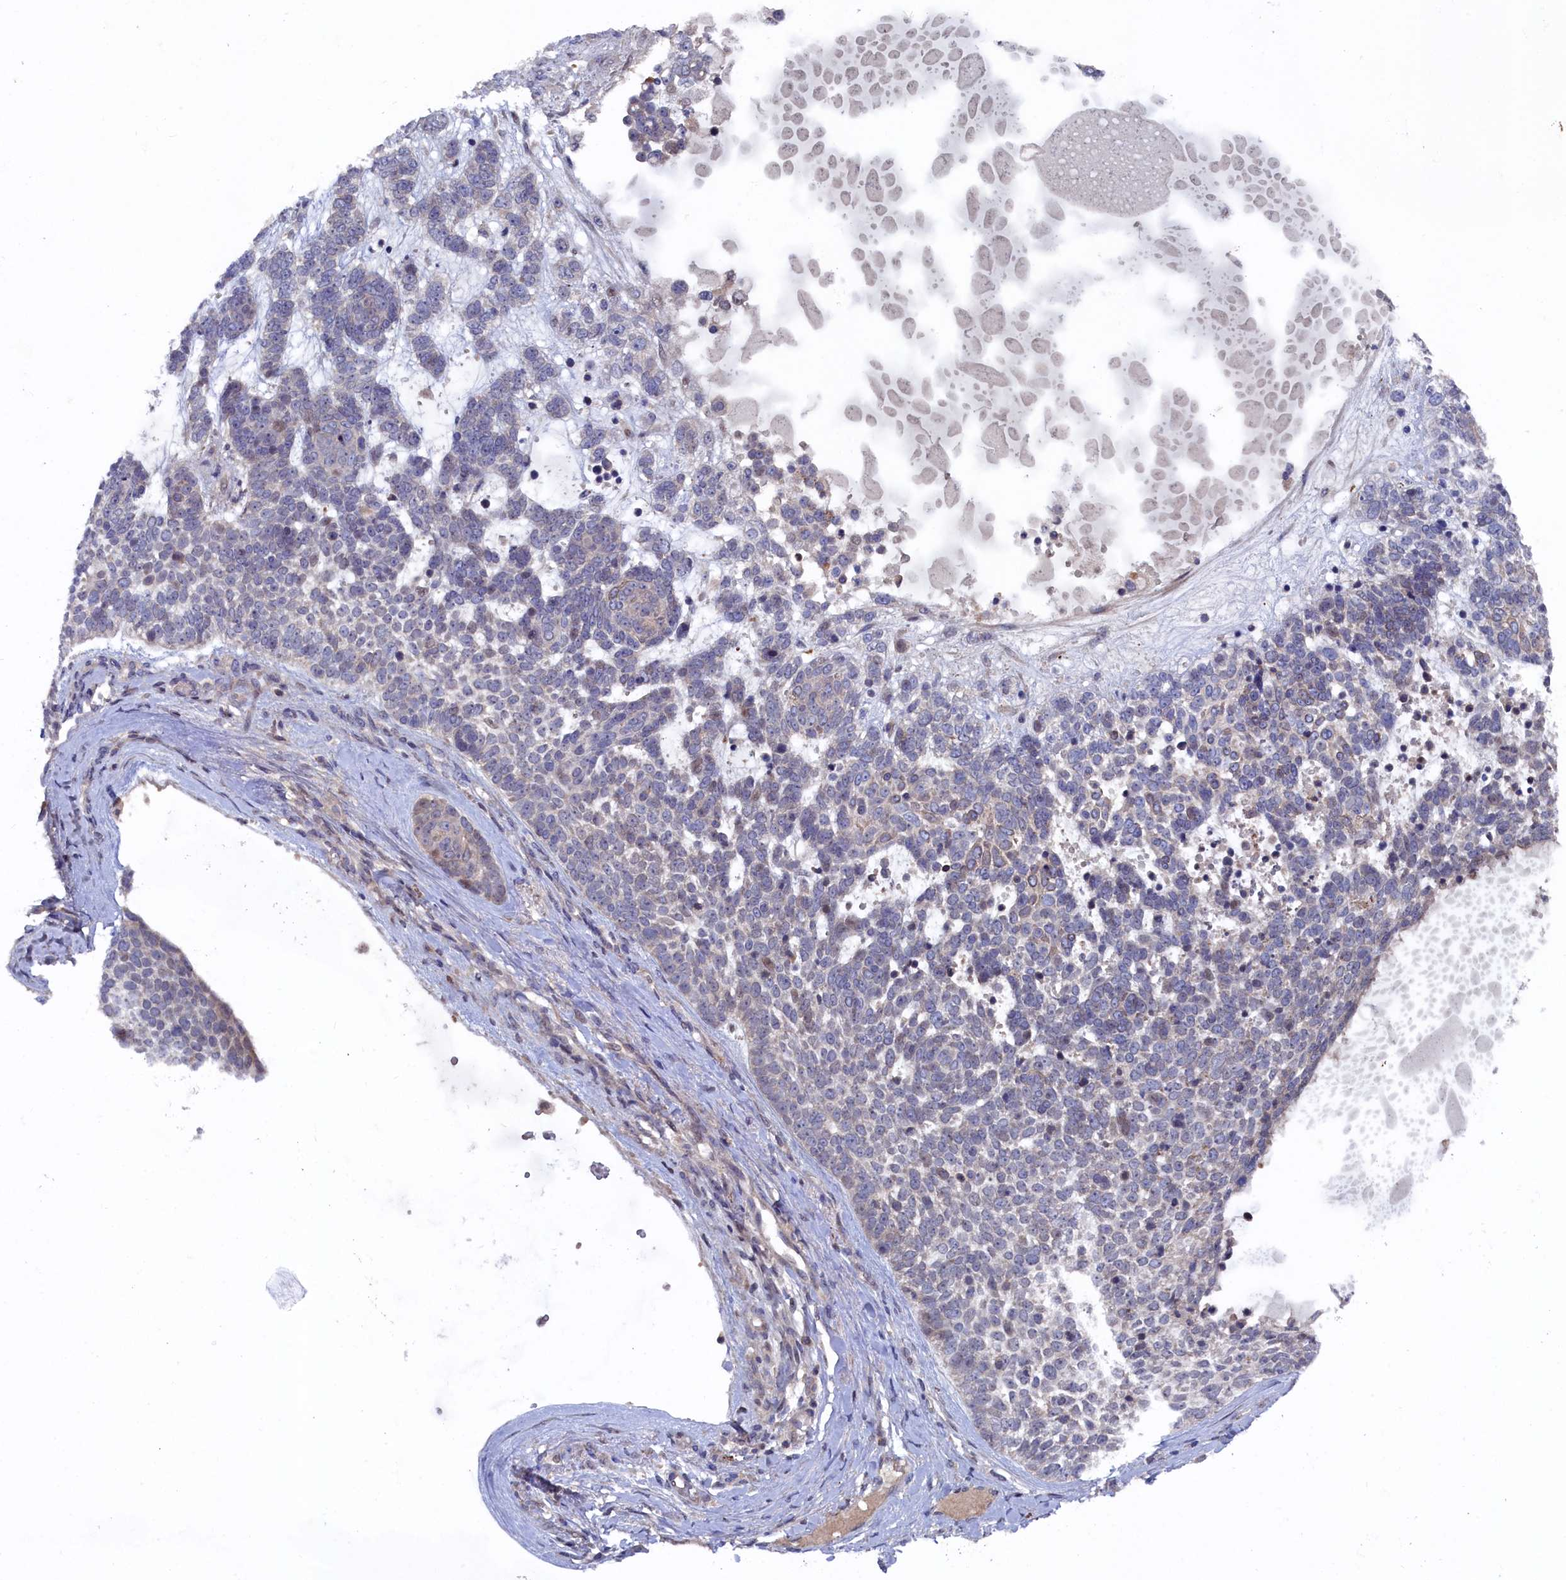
{"staining": {"intensity": "weak", "quantity": "<25%", "location": "cytoplasmic/membranous"}, "tissue": "skin cancer", "cell_type": "Tumor cells", "image_type": "cancer", "snomed": [{"axis": "morphology", "description": "Basal cell carcinoma"}, {"axis": "topography", "description": "Skin"}], "caption": "Immunohistochemistry of basal cell carcinoma (skin) exhibits no expression in tumor cells. Brightfield microscopy of IHC stained with DAB (brown) and hematoxylin (blue), captured at high magnification.", "gene": "TMC5", "patient": {"sex": "female", "age": 81}}